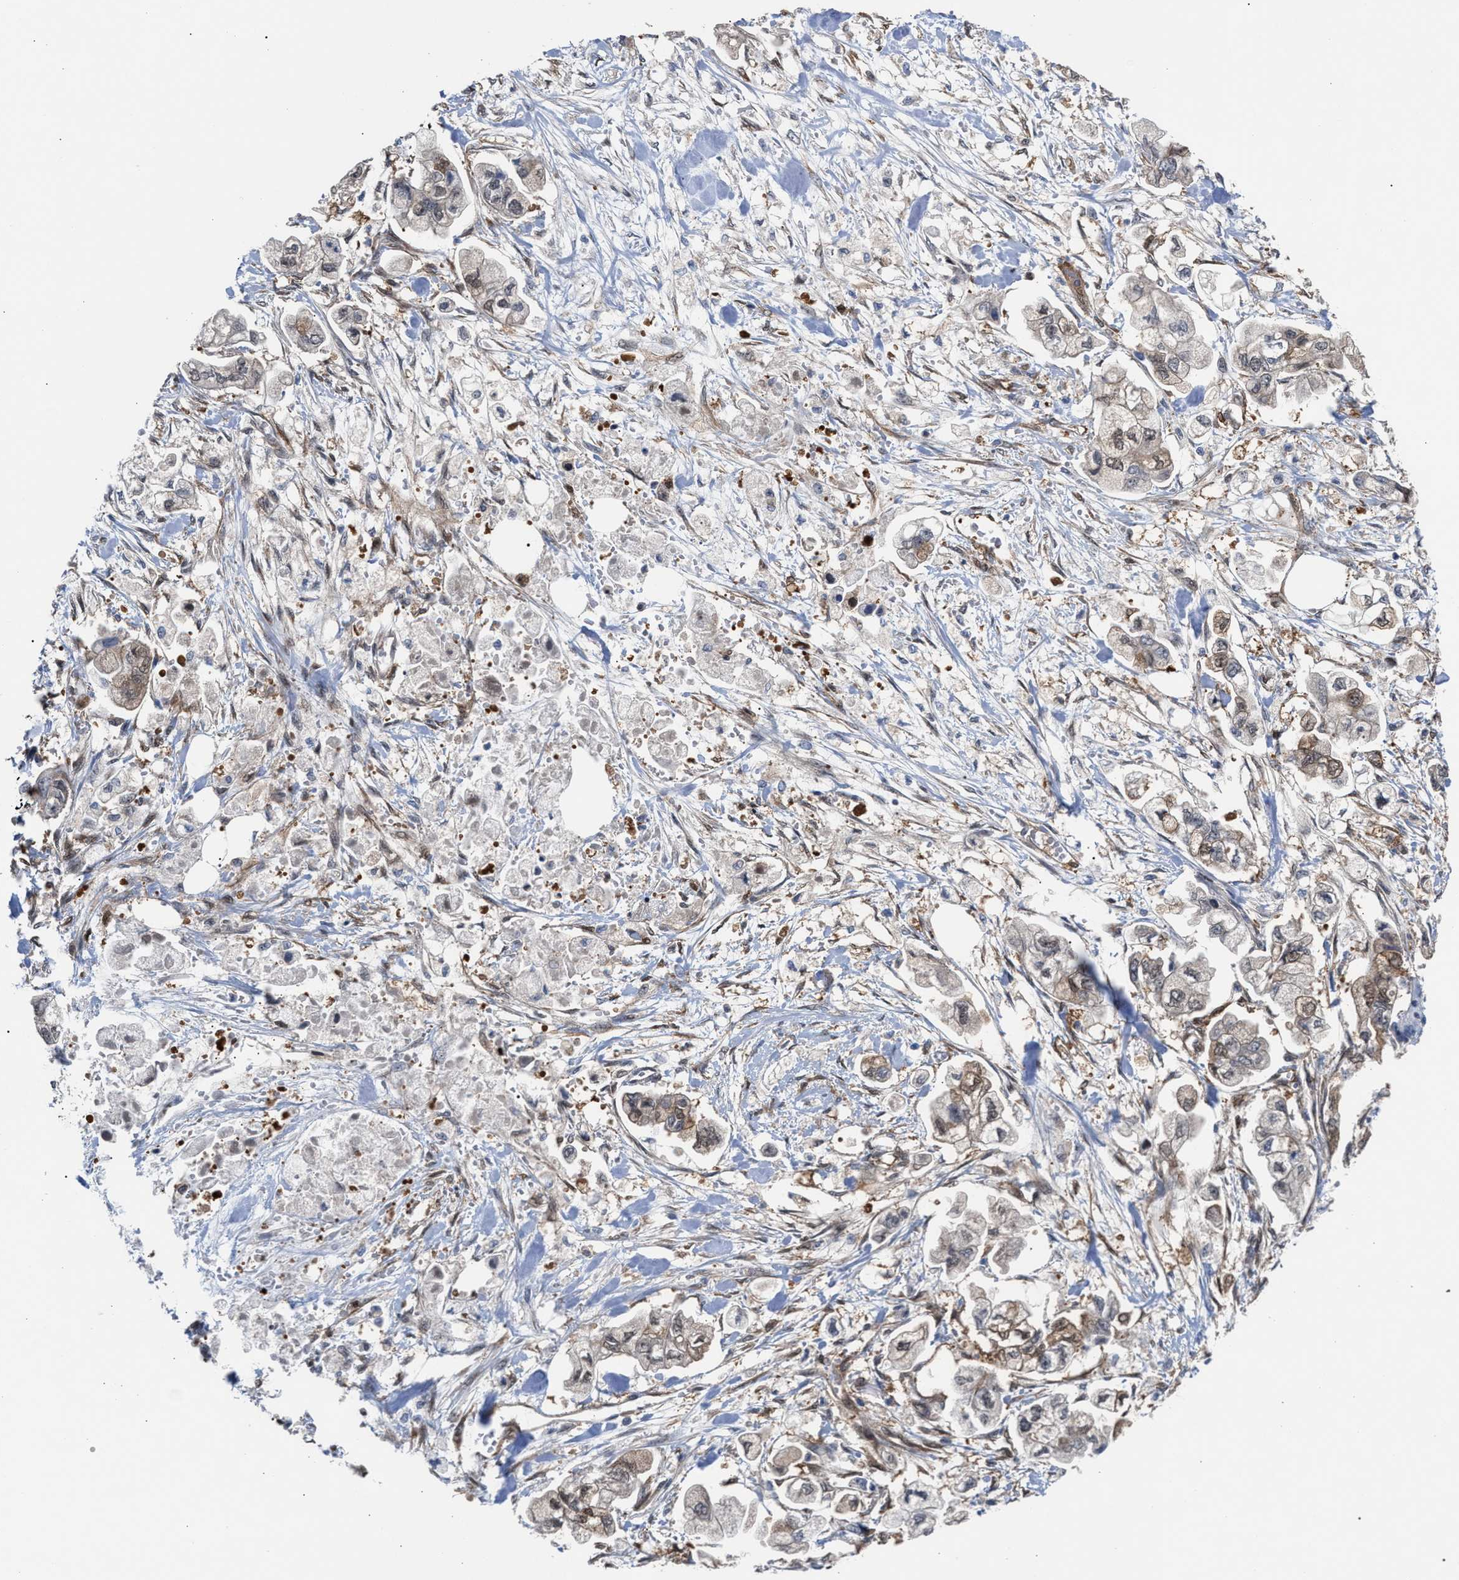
{"staining": {"intensity": "weak", "quantity": "25%-75%", "location": "cytoplasmic/membranous"}, "tissue": "stomach cancer", "cell_type": "Tumor cells", "image_type": "cancer", "snomed": [{"axis": "morphology", "description": "Normal tissue, NOS"}, {"axis": "morphology", "description": "Adenocarcinoma, NOS"}, {"axis": "topography", "description": "Stomach"}], "caption": "A high-resolution micrograph shows immunohistochemistry staining of stomach cancer (adenocarcinoma), which shows weak cytoplasmic/membranous expression in approximately 25%-75% of tumor cells.", "gene": "TP53I3", "patient": {"sex": "male", "age": 62}}